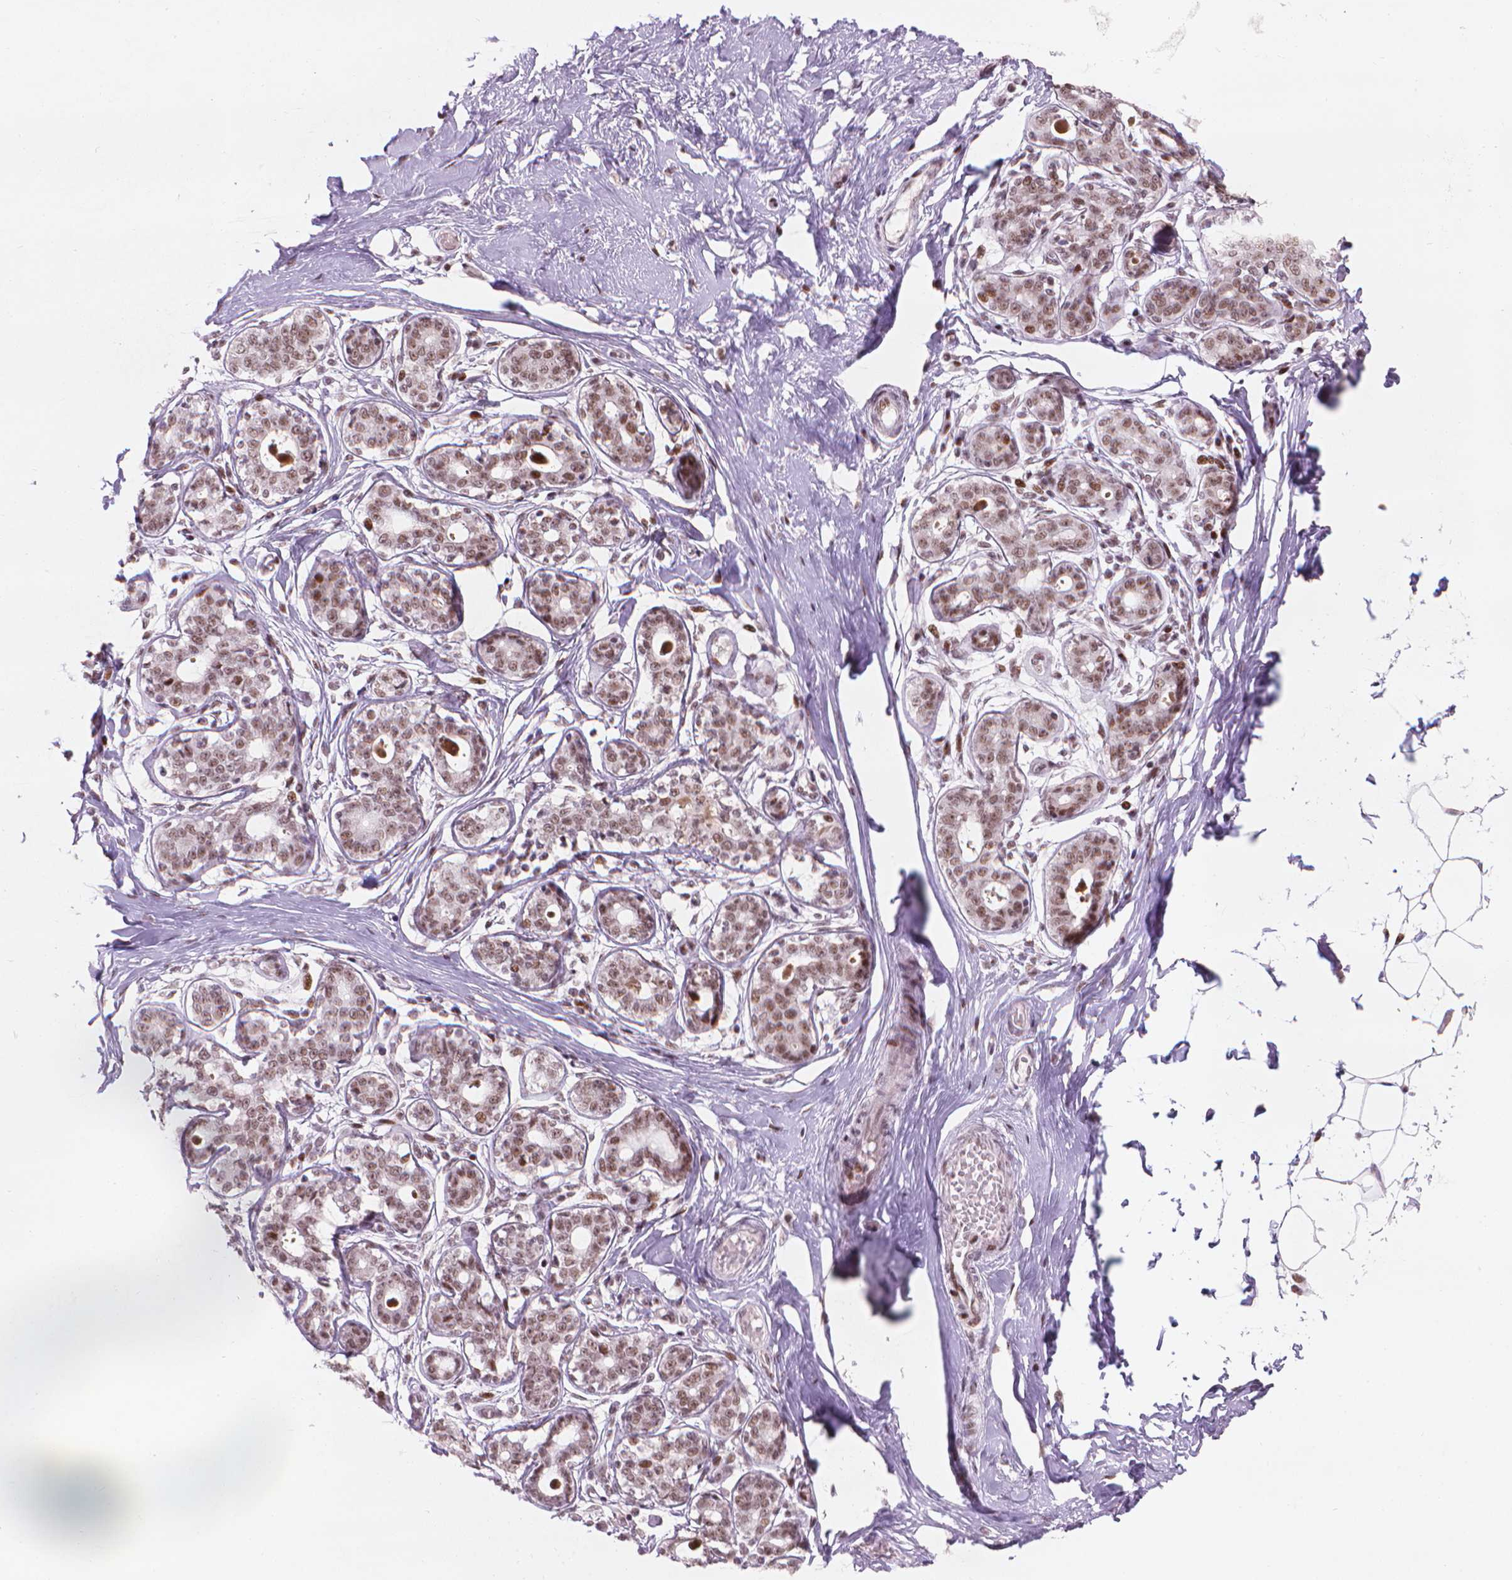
{"staining": {"intensity": "weak", "quantity": "25%-75%", "location": "nuclear"}, "tissue": "breast", "cell_type": "Adipocytes", "image_type": "normal", "snomed": [{"axis": "morphology", "description": "Normal tissue, NOS"}, {"axis": "topography", "description": "Skin"}, {"axis": "topography", "description": "Breast"}], "caption": "This histopathology image displays unremarkable breast stained with immunohistochemistry (IHC) to label a protein in brown. The nuclear of adipocytes show weak positivity for the protein. Nuclei are counter-stained blue.", "gene": "HES7", "patient": {"sex": "female", "age": 43}}